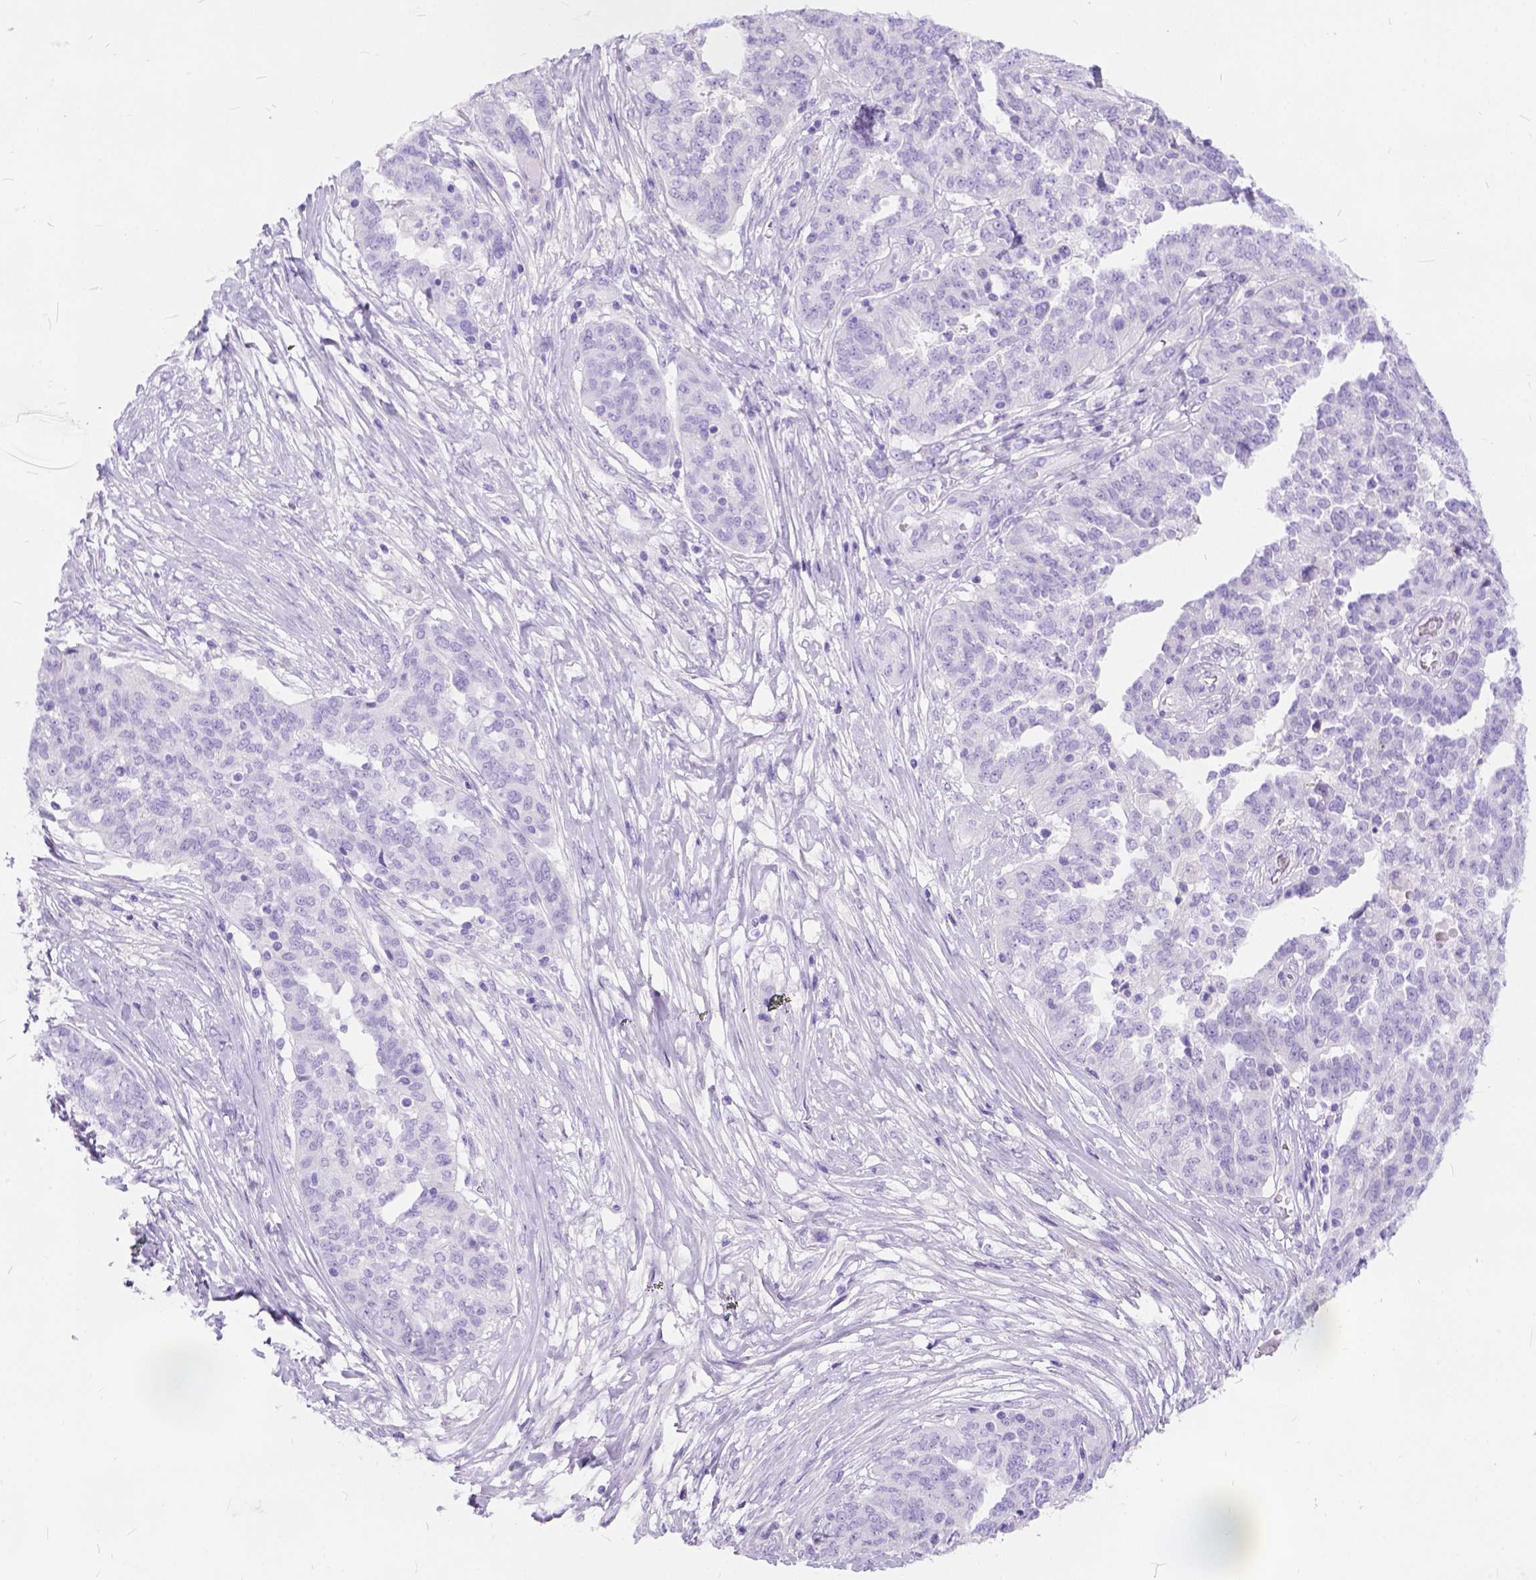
{"staining": {"intensity": "negative", "quantity": "none", "location": "none"}, "tissue": "ovarian cancer", "cell_type": "Tumor cells", "image_type": "cancer", "snomed": [{"axis": "morphology", "description": "Cystadenocarcinoma, serous, NOS"}, {"axis": "topography", "description": "Ovary"}], "caption": "Tumor cells are negative for brown protein staining in ovarian cancer.", "gene": "C1QTNF3", "patient": {"sex": "female", "age": 67}}